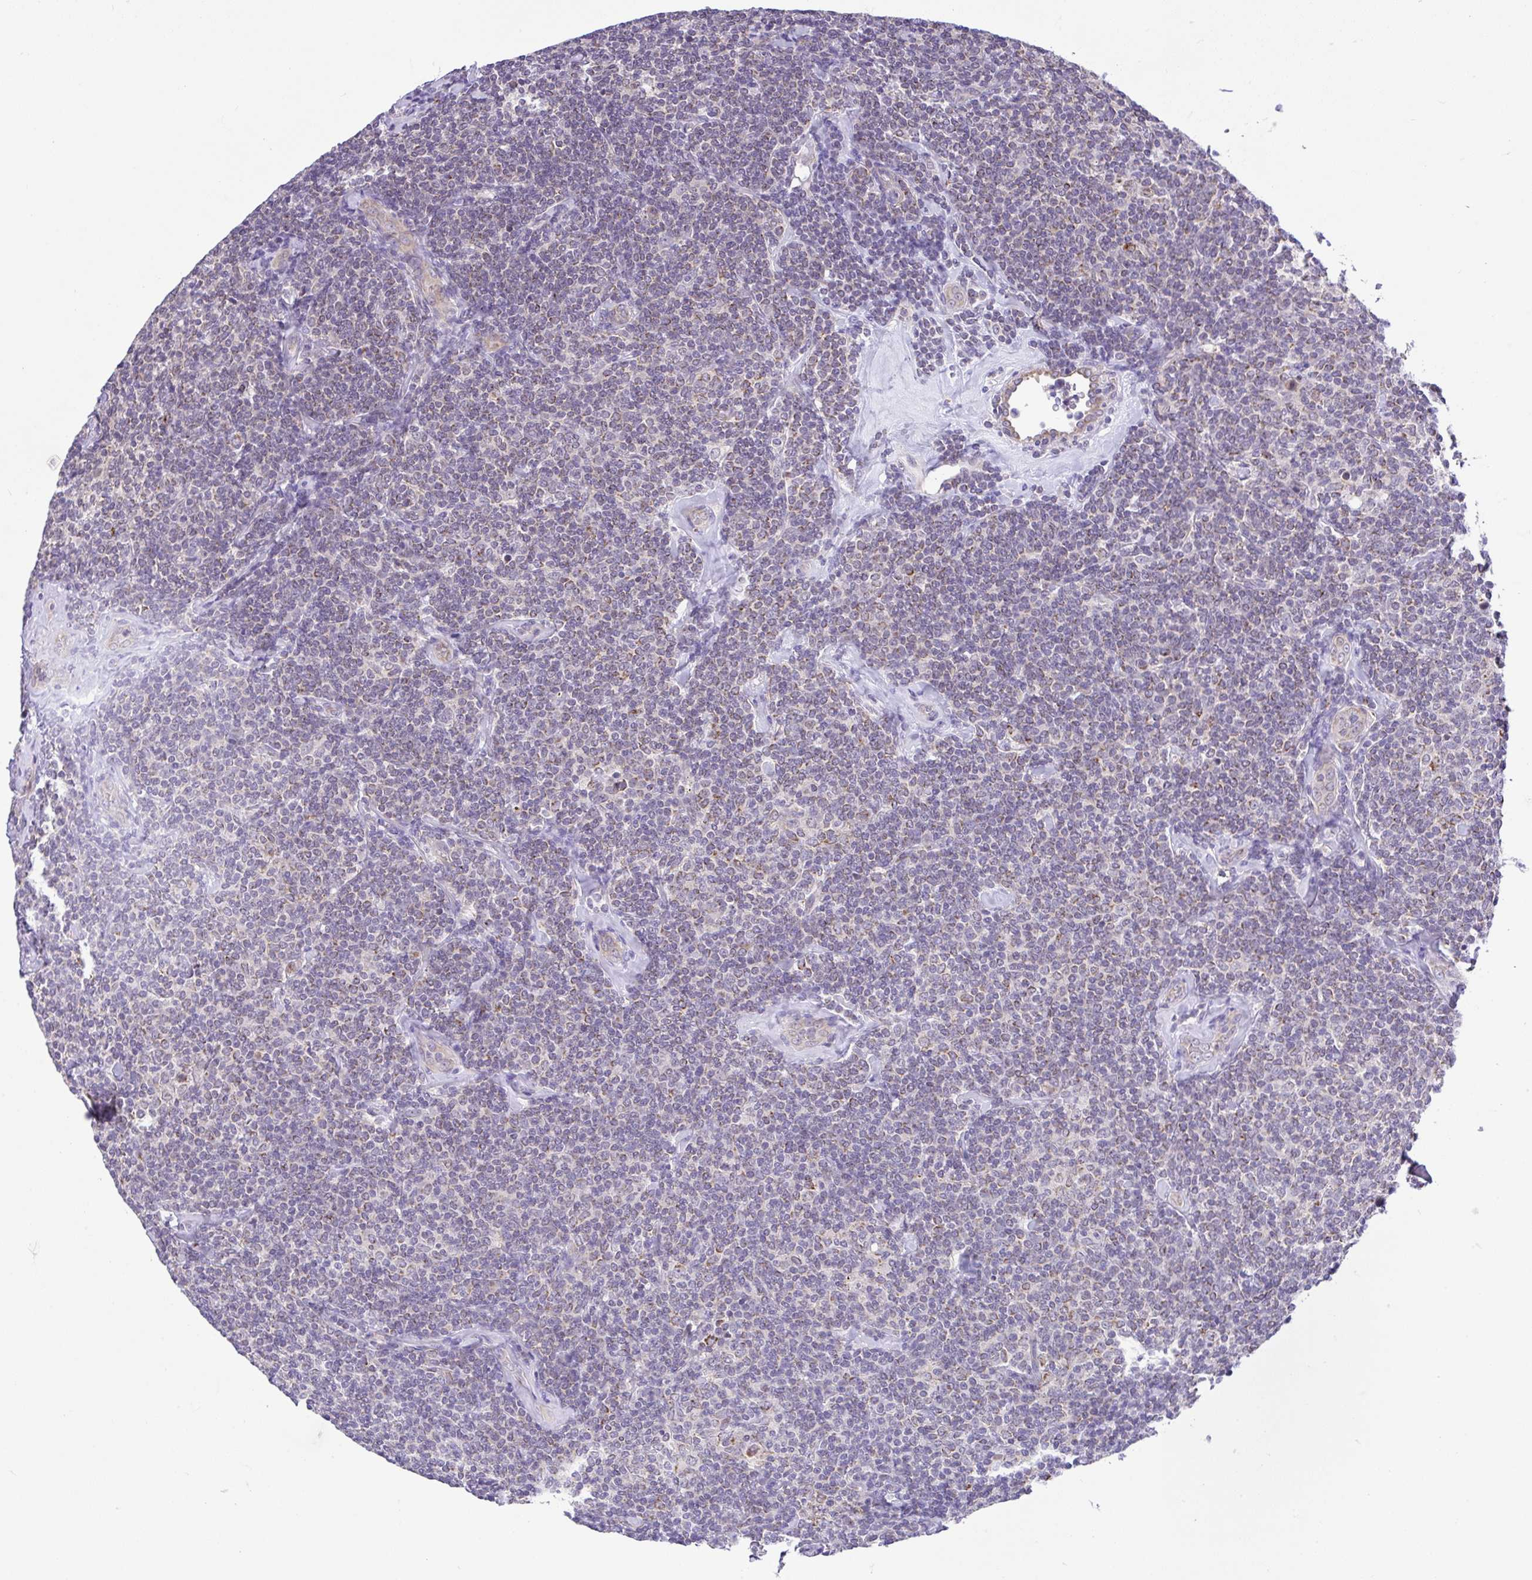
{"staining": {"intensity": "weak", "quantity": "<25%", "location": "cytoplasmic/membranous"}, "tissue": "lymphoma", "cell_type": "Tumor cells", "image_type": "cancer", "snomed": [{"axis": "morphology", "description": "Malignant lymphoma, non-Hodgkin's type, Low grade"}, {"axis": "topography", "description": "Lymph node"}], "caption": "Tumor cells are negative for brown protein staining in low-grade malignant lymphoma, non-Hodgkin's type.", "gene": "PYCR2", "patient": {"sex": "female", "age": 56}}